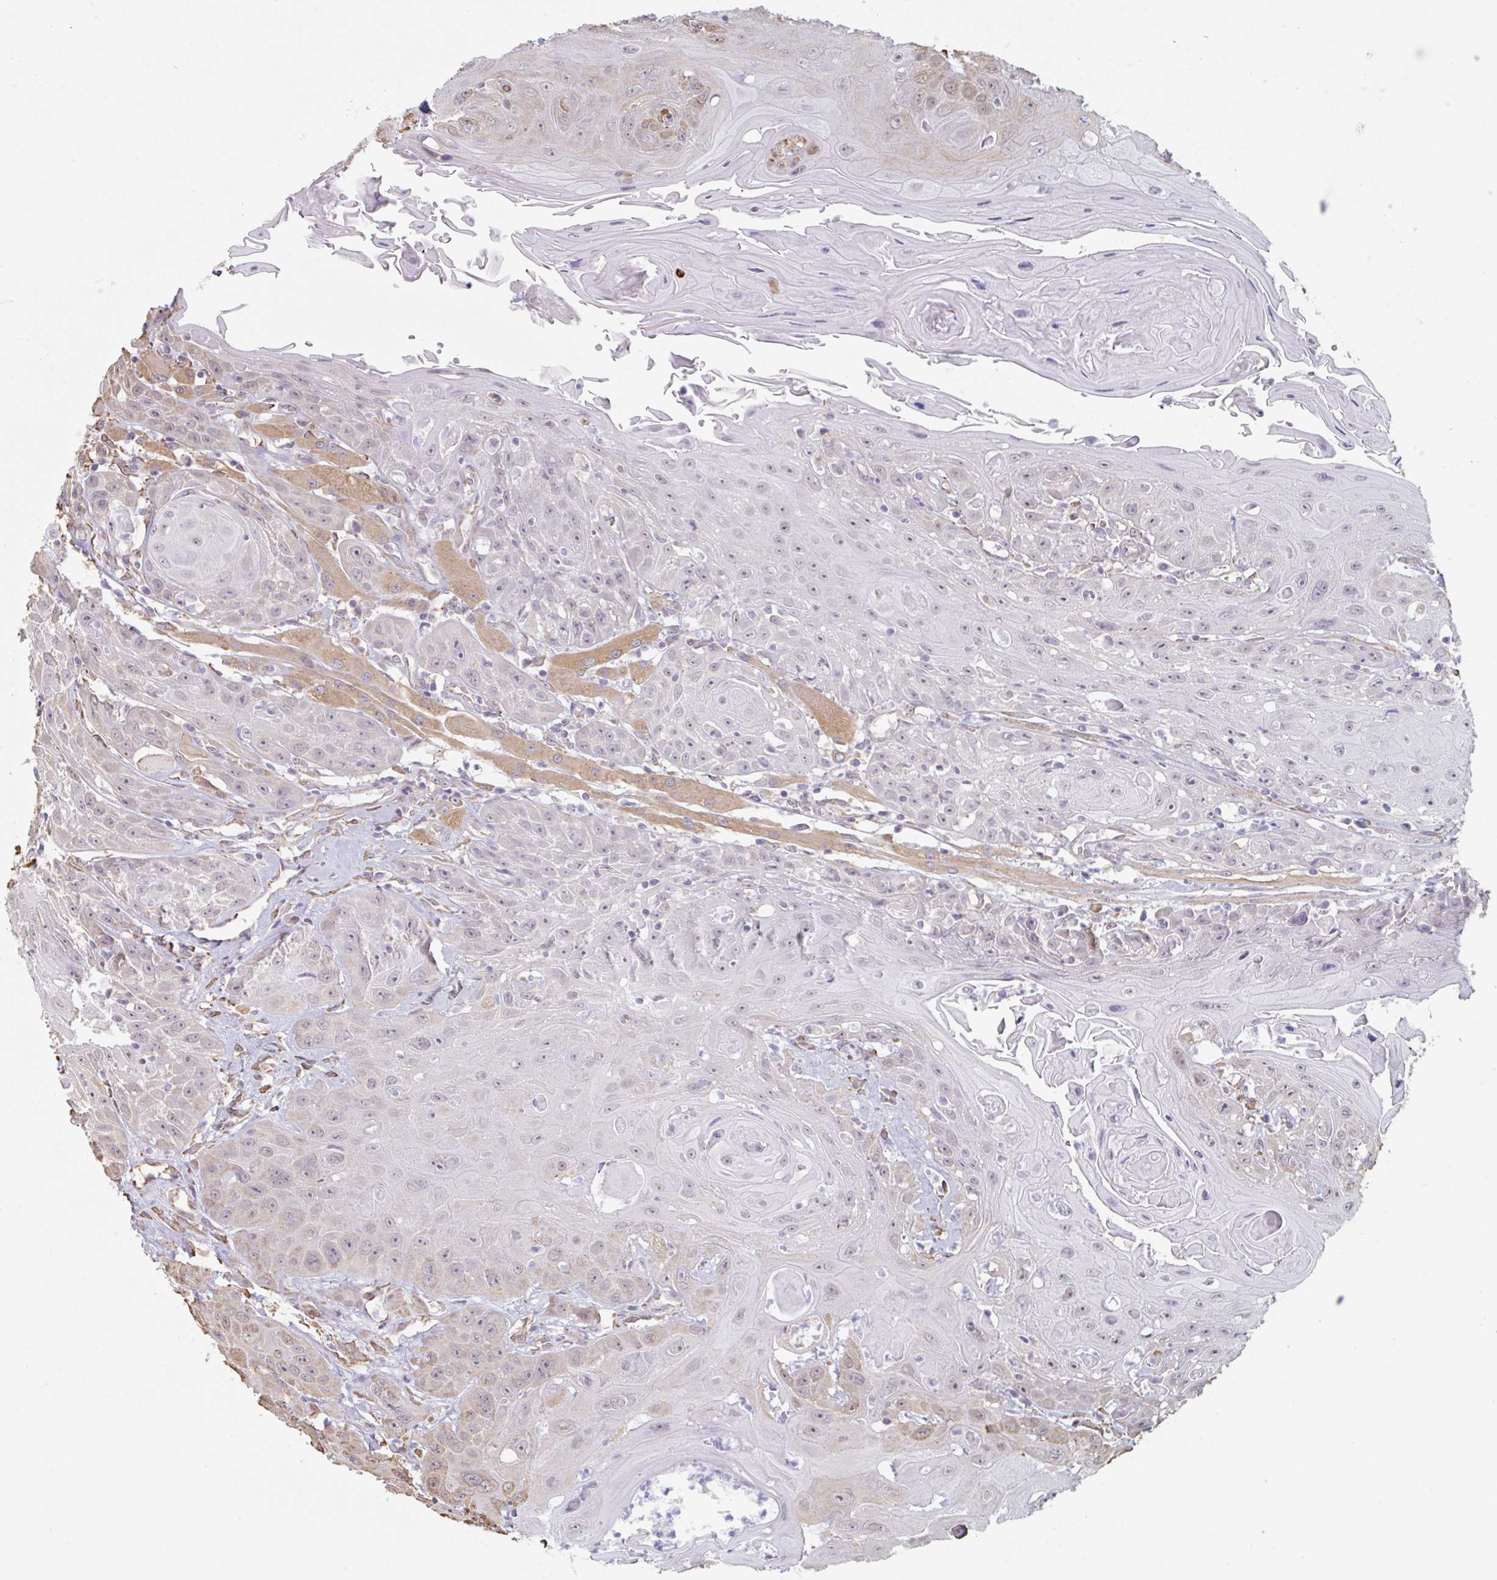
{"staining": {"intensity": "moderate", "quantity": "25%-75%", "location": "cytoplasmic/membranous"}, "tissue": "head and neck cancer", "cell_type": "Tumor cells", "image_type": "cancer", "snomed": [{"axis": "morphology", "description": "Squamous cell carcinoma, NOS"}, {"axis": "topography", "description": "Head-Neck"}], "caption": "Tumor cells reveal medium levels of moderate cytoplasmic/membranous positivity in about 25%-75% of cells in human head and neck squamous cell carcinoma.", "gene": "RAB5IF", "patient": {"sex": "female", "age": 59}}